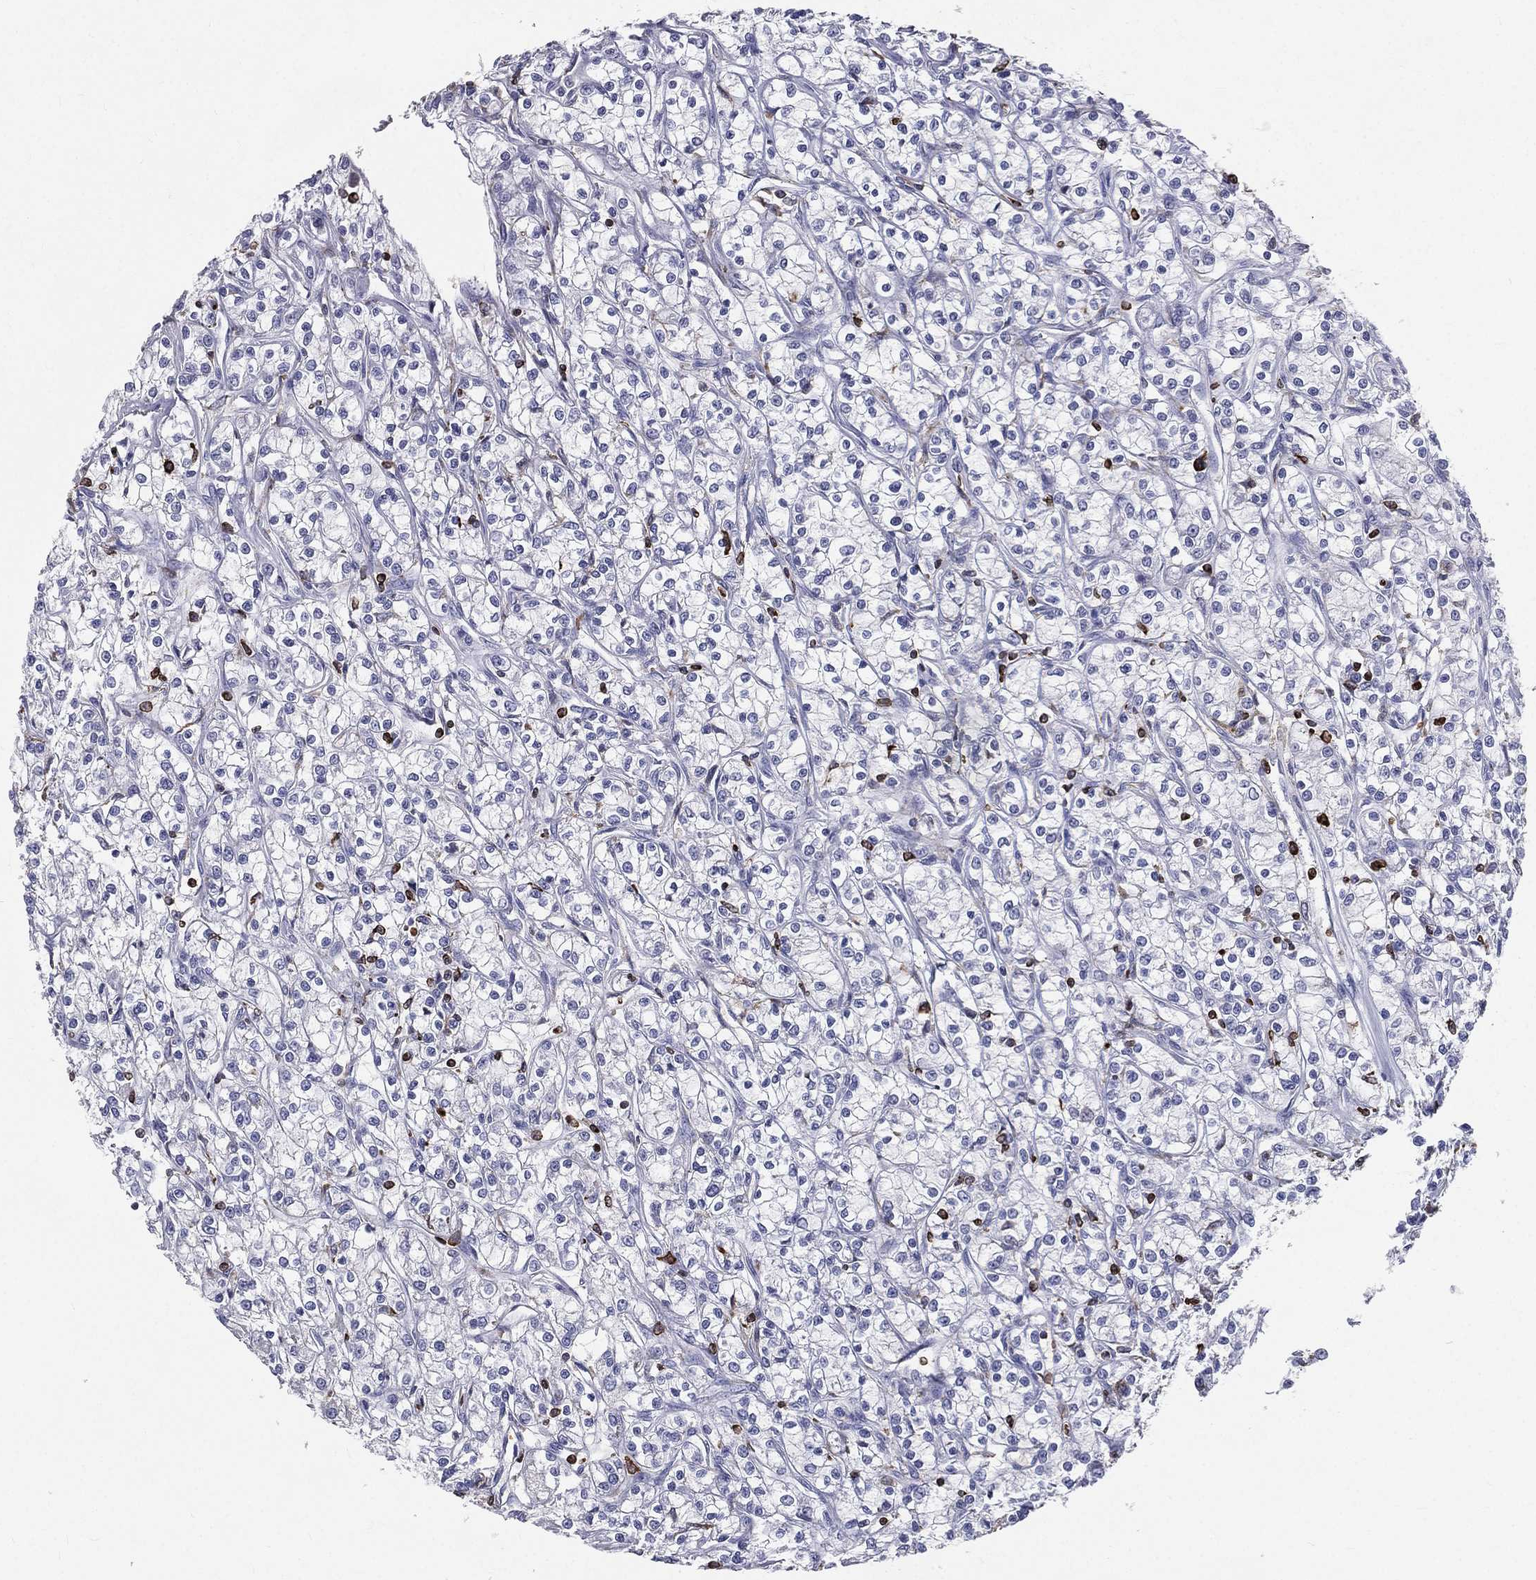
{"staining": {"intensity": "negative", "quantity": "none", "location": "none"}, "tissue": "renal cancer", "cell_type": "Tumor cells", "image_type": "cancer", "snomed": [{"axis": "morphology", "description": "Adenocarcinoma, NOS"}, {"axis": "topography", "description": "Kidney"}], "caption": "Immunohistochemistry image of neoplastic tissue: human renal cancer (adenocarcinoma) stained with DAB (3,3'-diaminobenzidine) shows no significant protein expression in tumor cells.", "gene": "CTSW", "patient": {"sex": "female", "age": 59}}